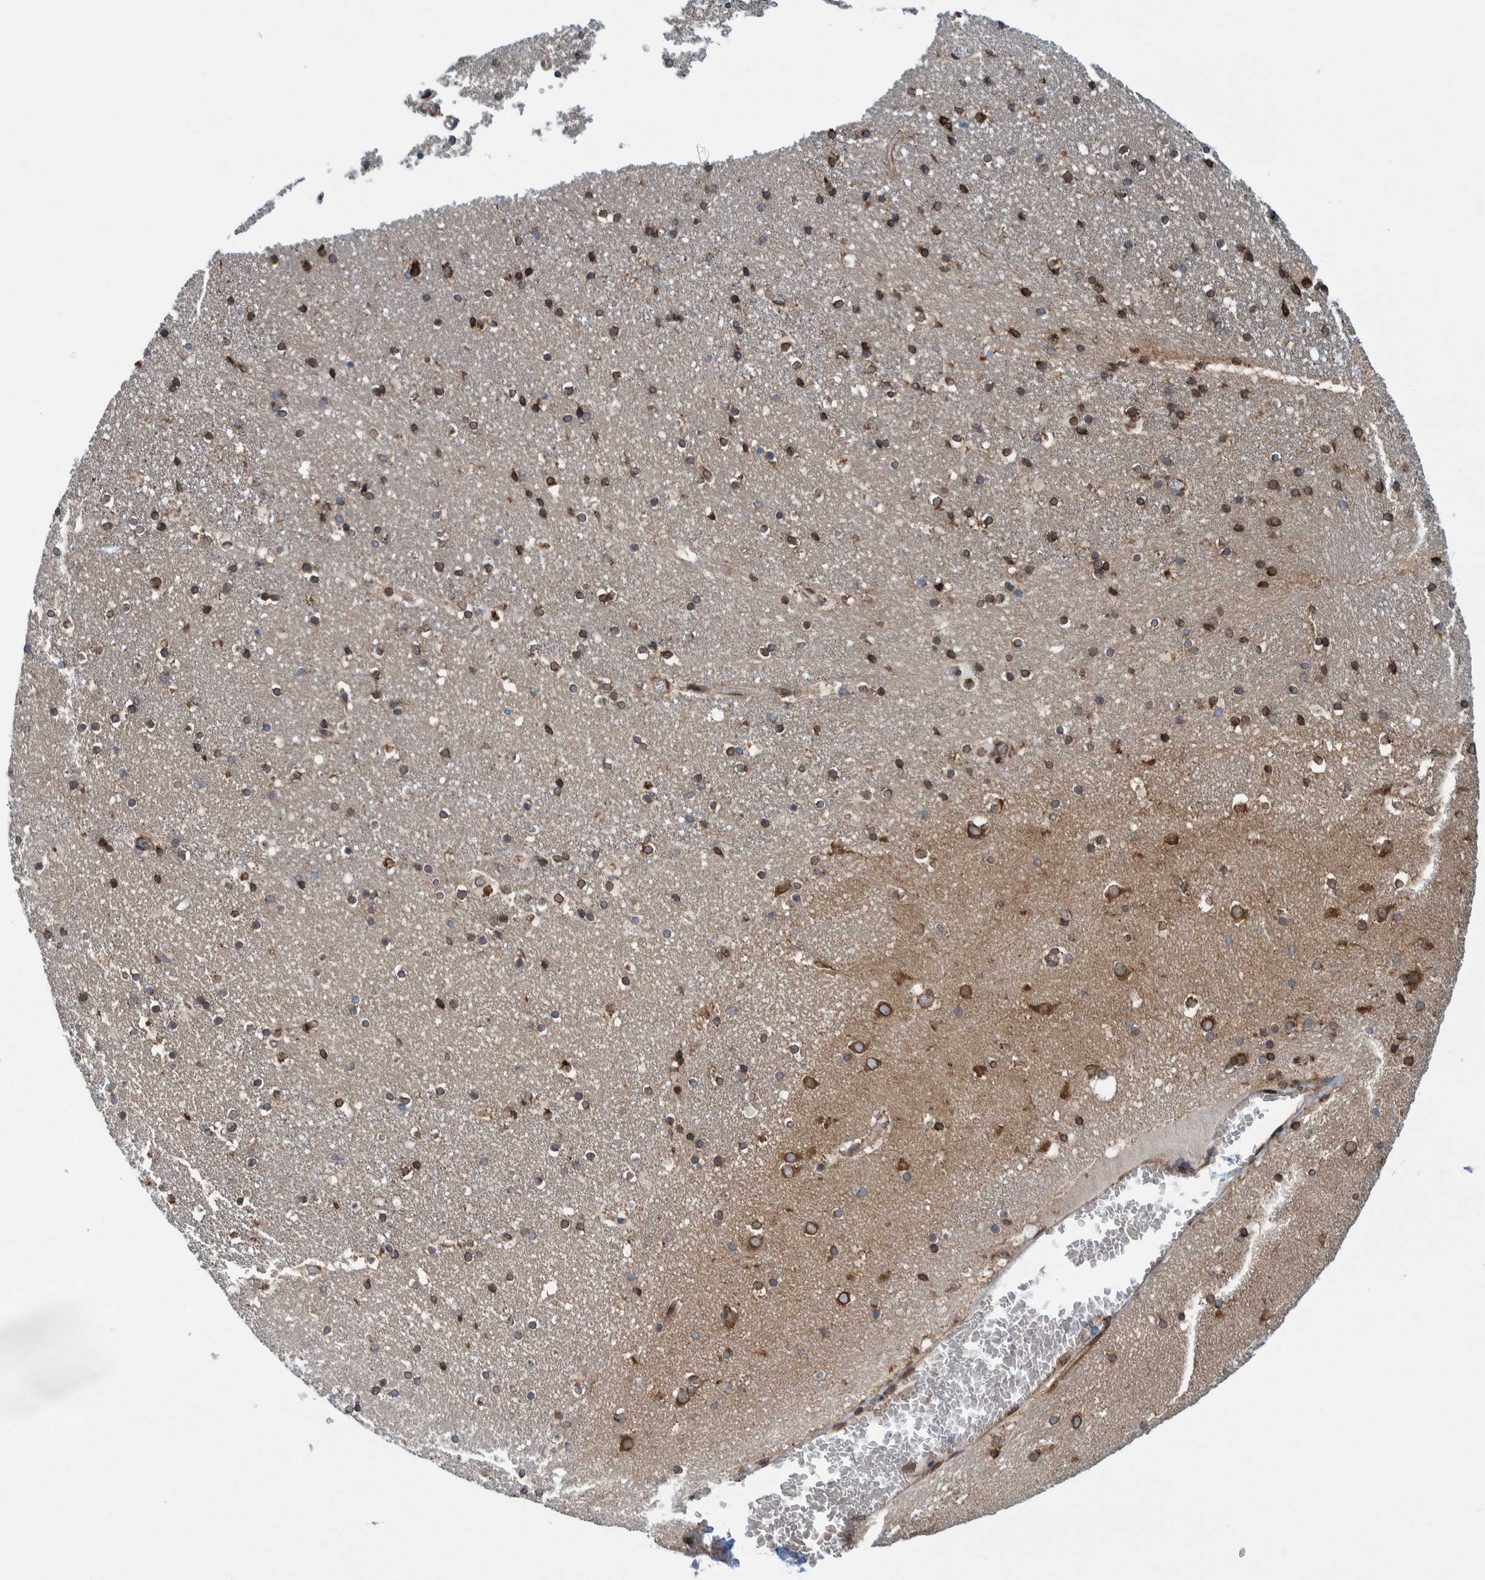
{"staining": {"intensity": "moderate", "quantity": "25%-75%", "location": "cytoplasmic/membranous"}, "tissue": "caudate", "cell_type": "Glial cells", "image_type": "normal", "snomed": [{"axis": "morphology", "description": "Normal tissue, NOS"}, {"axis": "topography", "description": "Lateral ventricle wall"}], "caption": "Human caudate stained for a protein (brown) shows moderate cytoplasmic/membranous positive staining in about 25%-75% of glial cells.", "gene": "THEM6", "patient": {"sex": "male", "age": 45}}